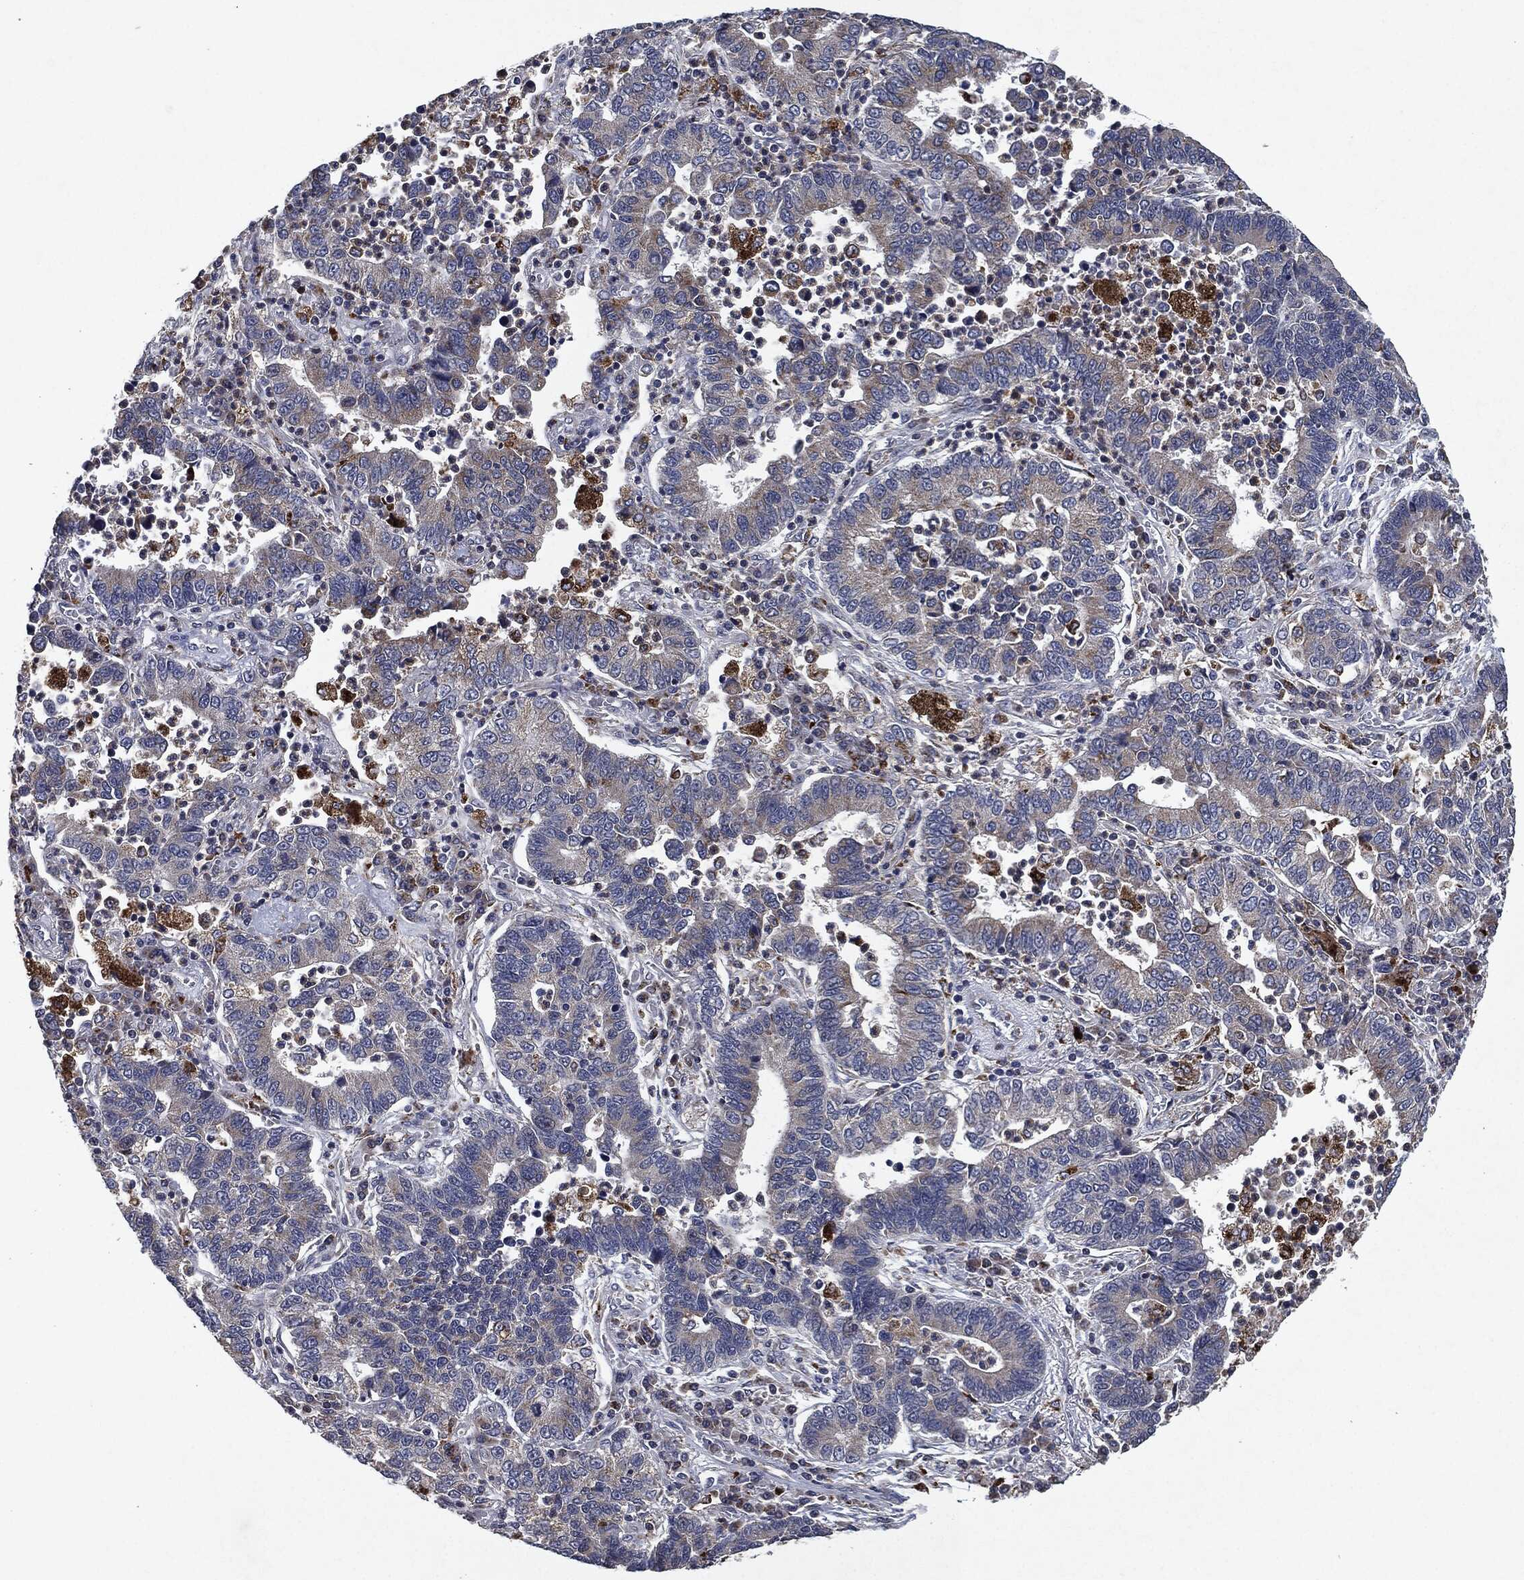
{"staining": {"intensity": "weak", "quantity": "<25%", "location": "cytoplasmic/membranous"}, "tissue": "lung cancer", "cell_type": "Tumor cells", "image_type": "cancer", "snomed": [{"axis": "morphology", "description": "Adenocarcinoma, NOS"}, {"axis": "topography", "description": "Lung"}], "caption": "High magnification brightfield microscopy of lung cancer stained with DAB (brown) and counterstained with hematoxylin (blue): tumor cells show no significant expression.", "gene": "SLC31A2", "patient": {"sex": "female", "age": 57}}